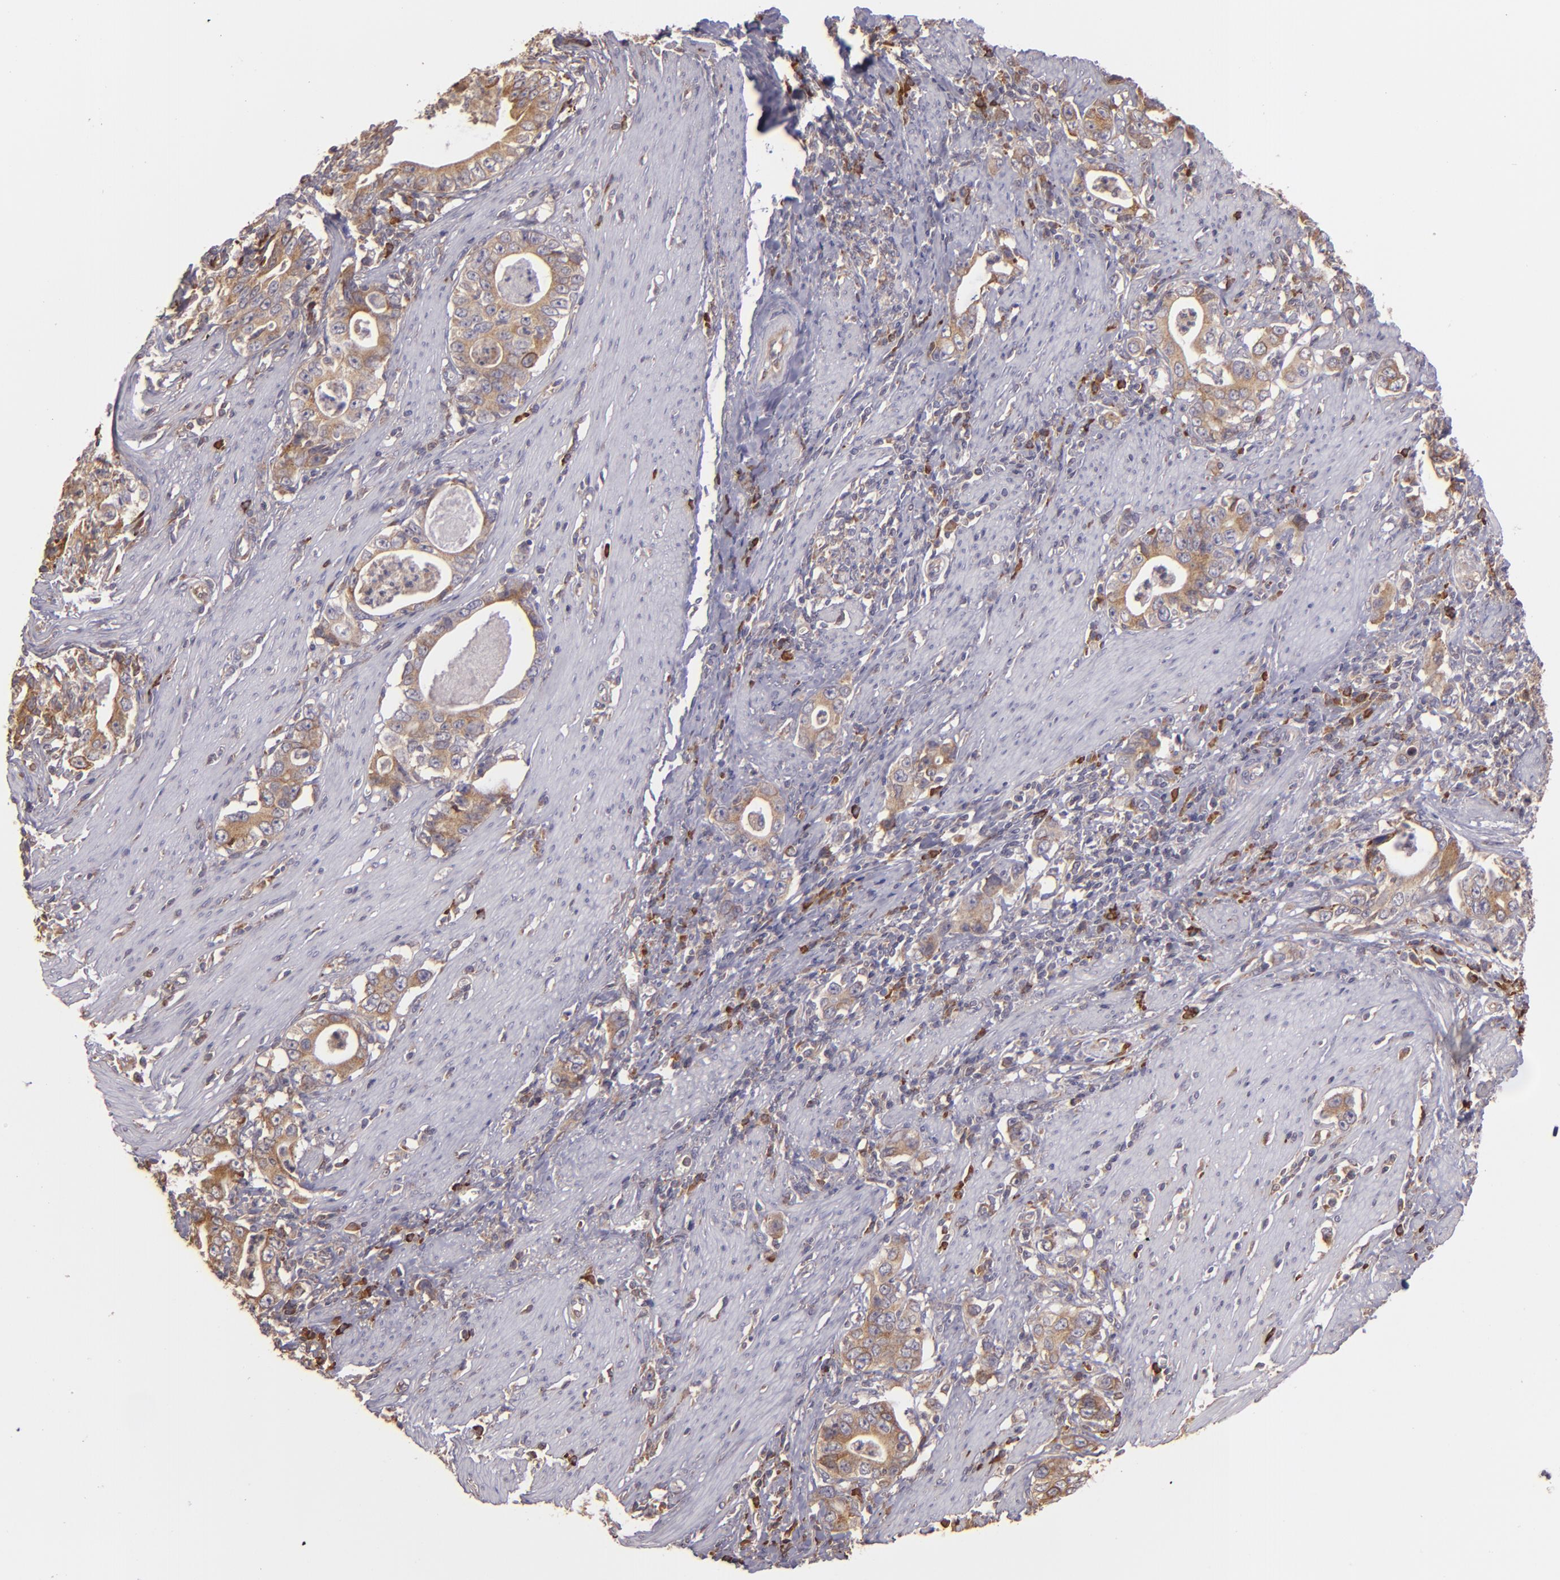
{"staining": {"intensity": "moderate", "quantity": ">75%", "location": "cytoplasmic/membranous"}, "tissue": "stomach cancer", "cell_type": "Tumor cells", "image_type": "cancer", "snomed": [{"axis": "morphology", "description": "Adenocarcinoma, NOS"}, {"axis": "topography", "description": "Stomach, lower"}], "caption": "This image shows IHC staining of human stomach cancer, with medium moderate cytoplasmic/membranous positivity in about >75% of tumor cells.", "gene": "ECE1", "patient": {"sex": "female", "age": 72}}